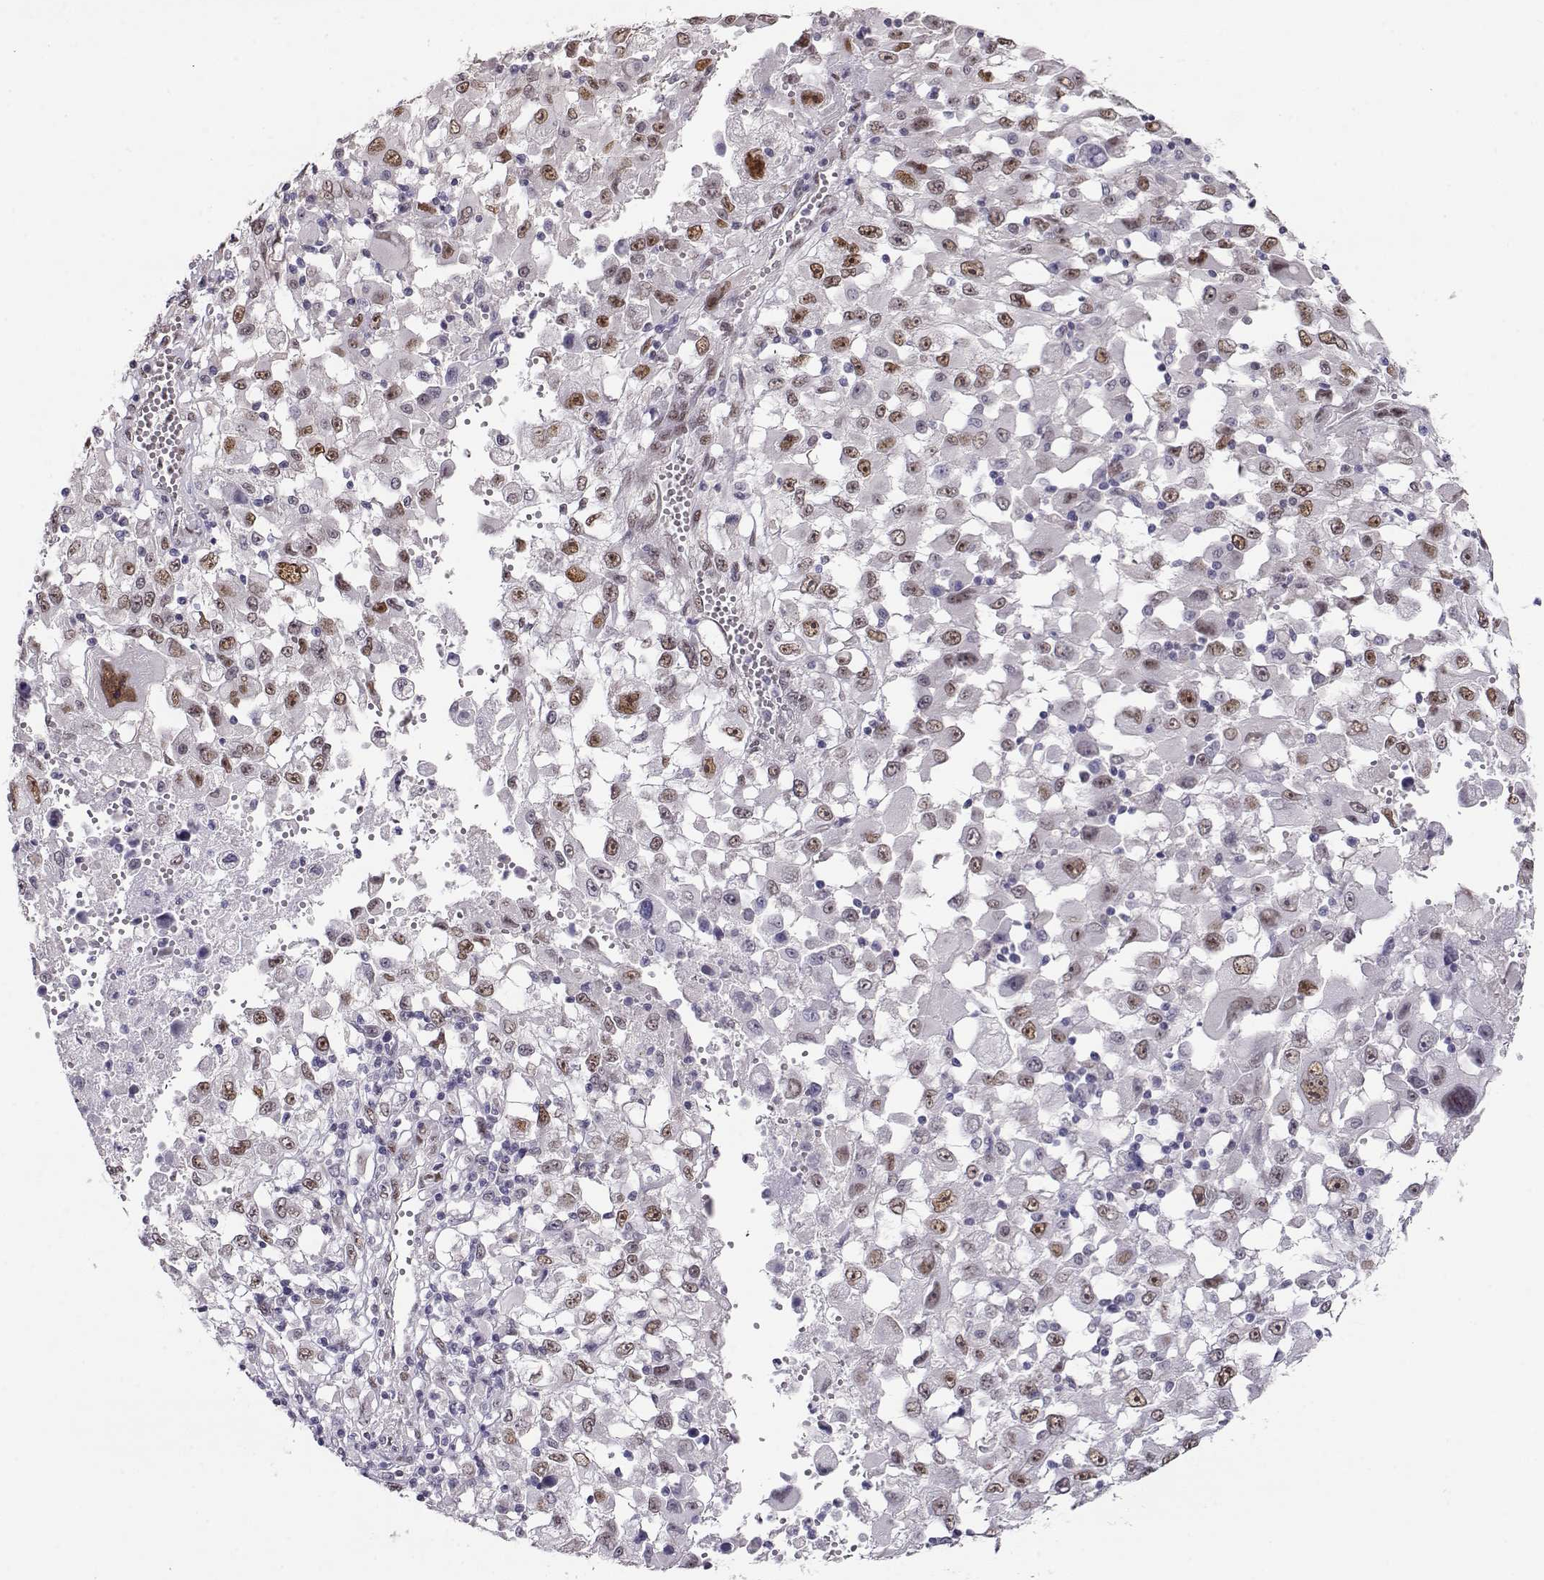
{"staining": {"intensity": "weak", "quantity": "25%-75%", "location": "nuclear"}, "tissue": "melanoma", "cell_type": "Tumor cells", "image_type": "cancer", "snomed": [{"axis": "morphology", "description": "Malignant melanoma, Metastatic site"}, {"axis": "topography", "description": "Soft tissue"}], "caption": "The micrograph reveals immunohistochemical staining of malignant melanoma (metastatic site). There is weak nuclear expression is seen in approximately 25%-75% of tumor cells.", "gene": "POLI", "patient": {"sex": "male", "age": 50}}